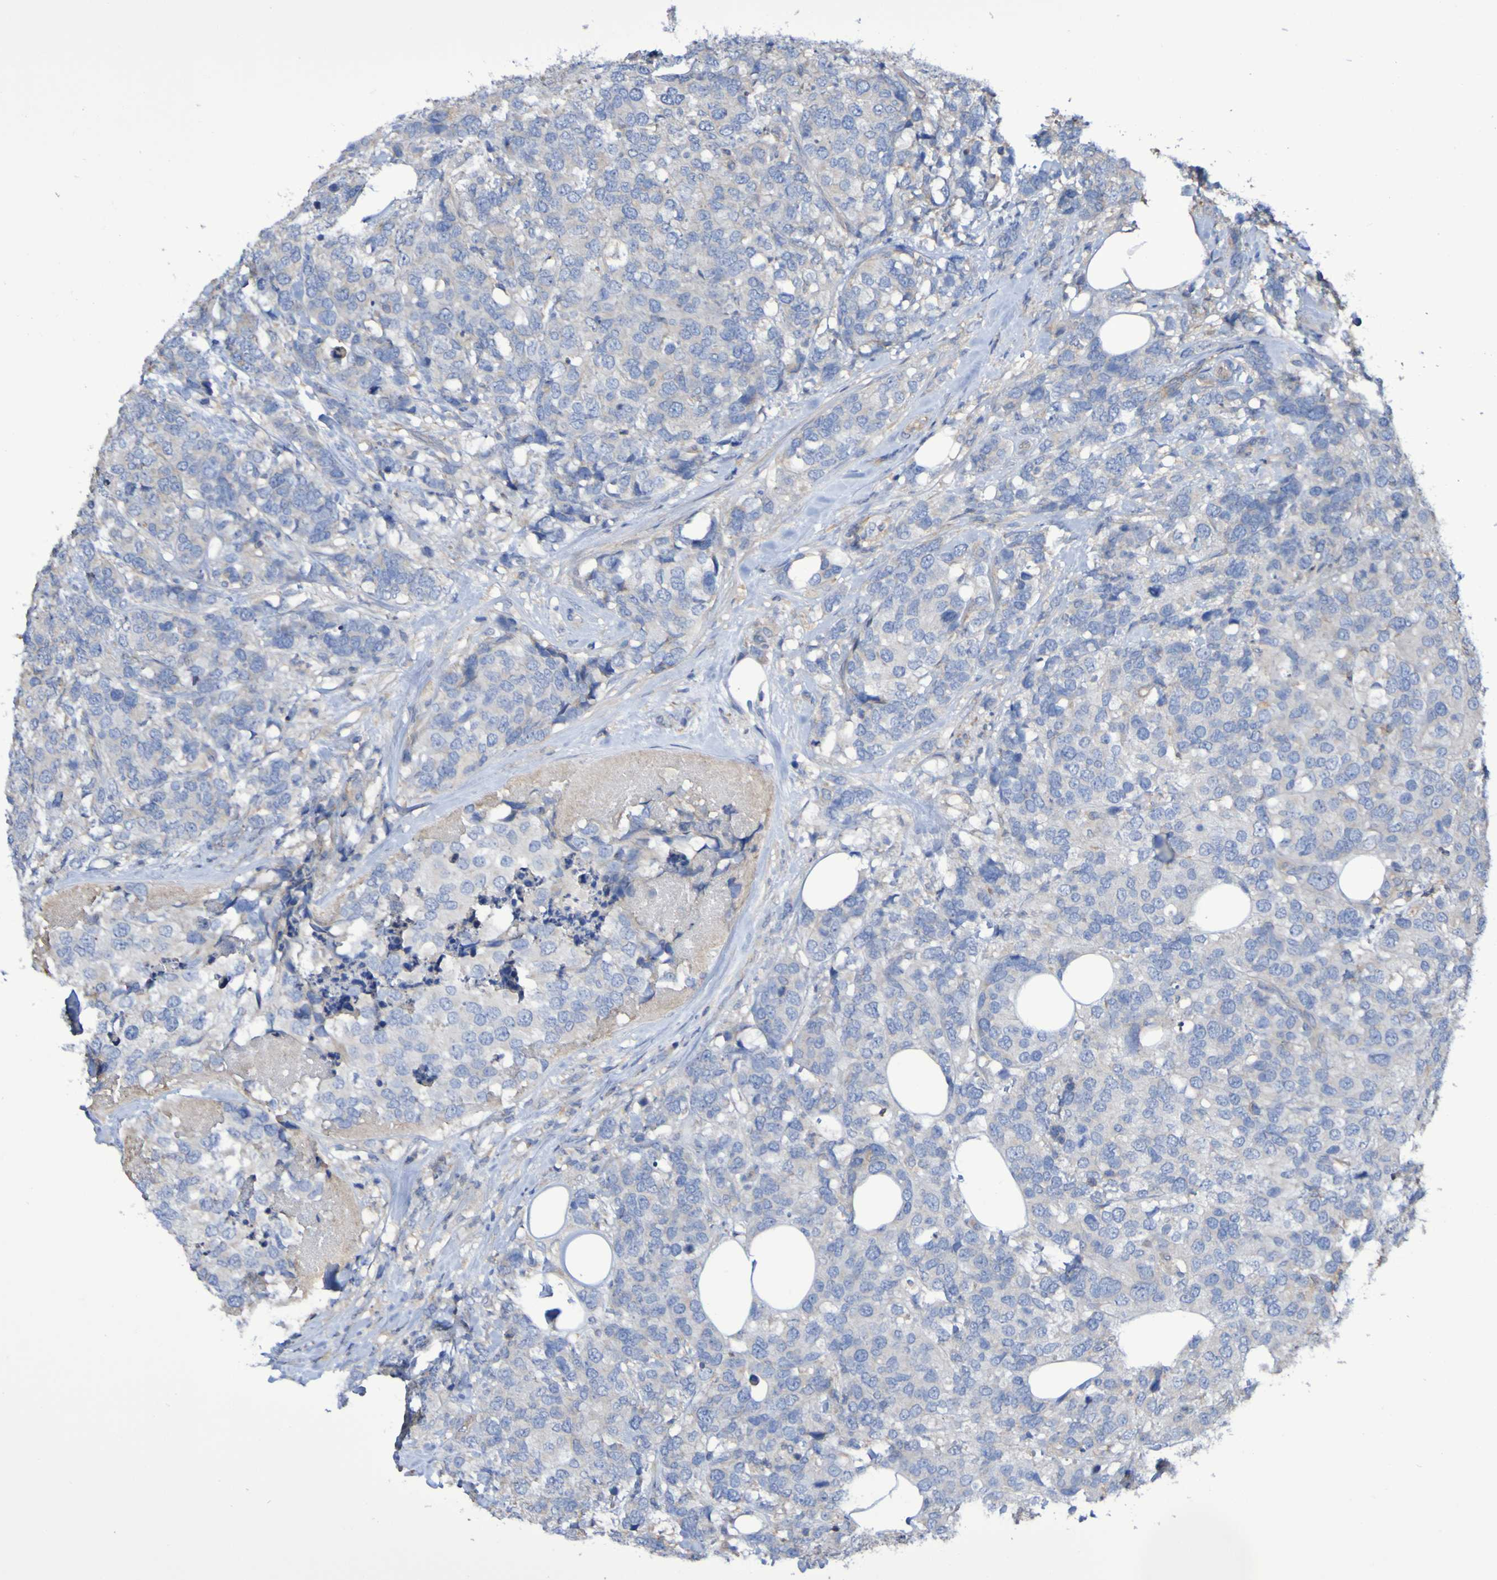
{"staining": {"intensity": "weak", "quantity": "<25%", "location": "cytoplasmic/membranous"}, "tissue": "breast cancer", "cell_type": "Tumor cells", "image_type": "cancer", "snomed": [{"axis": "morphology", "description": "Lobular carcinoma"}, {"axis": "topography", "description": "Breast"}], "caption": "This is a micrograph of IHC staining of breast cancer (lobular carcinoma), which shows no staining in tumor cells.", "gene": "SYNJ1", "patient": {"sex": "female", "age": 59}}